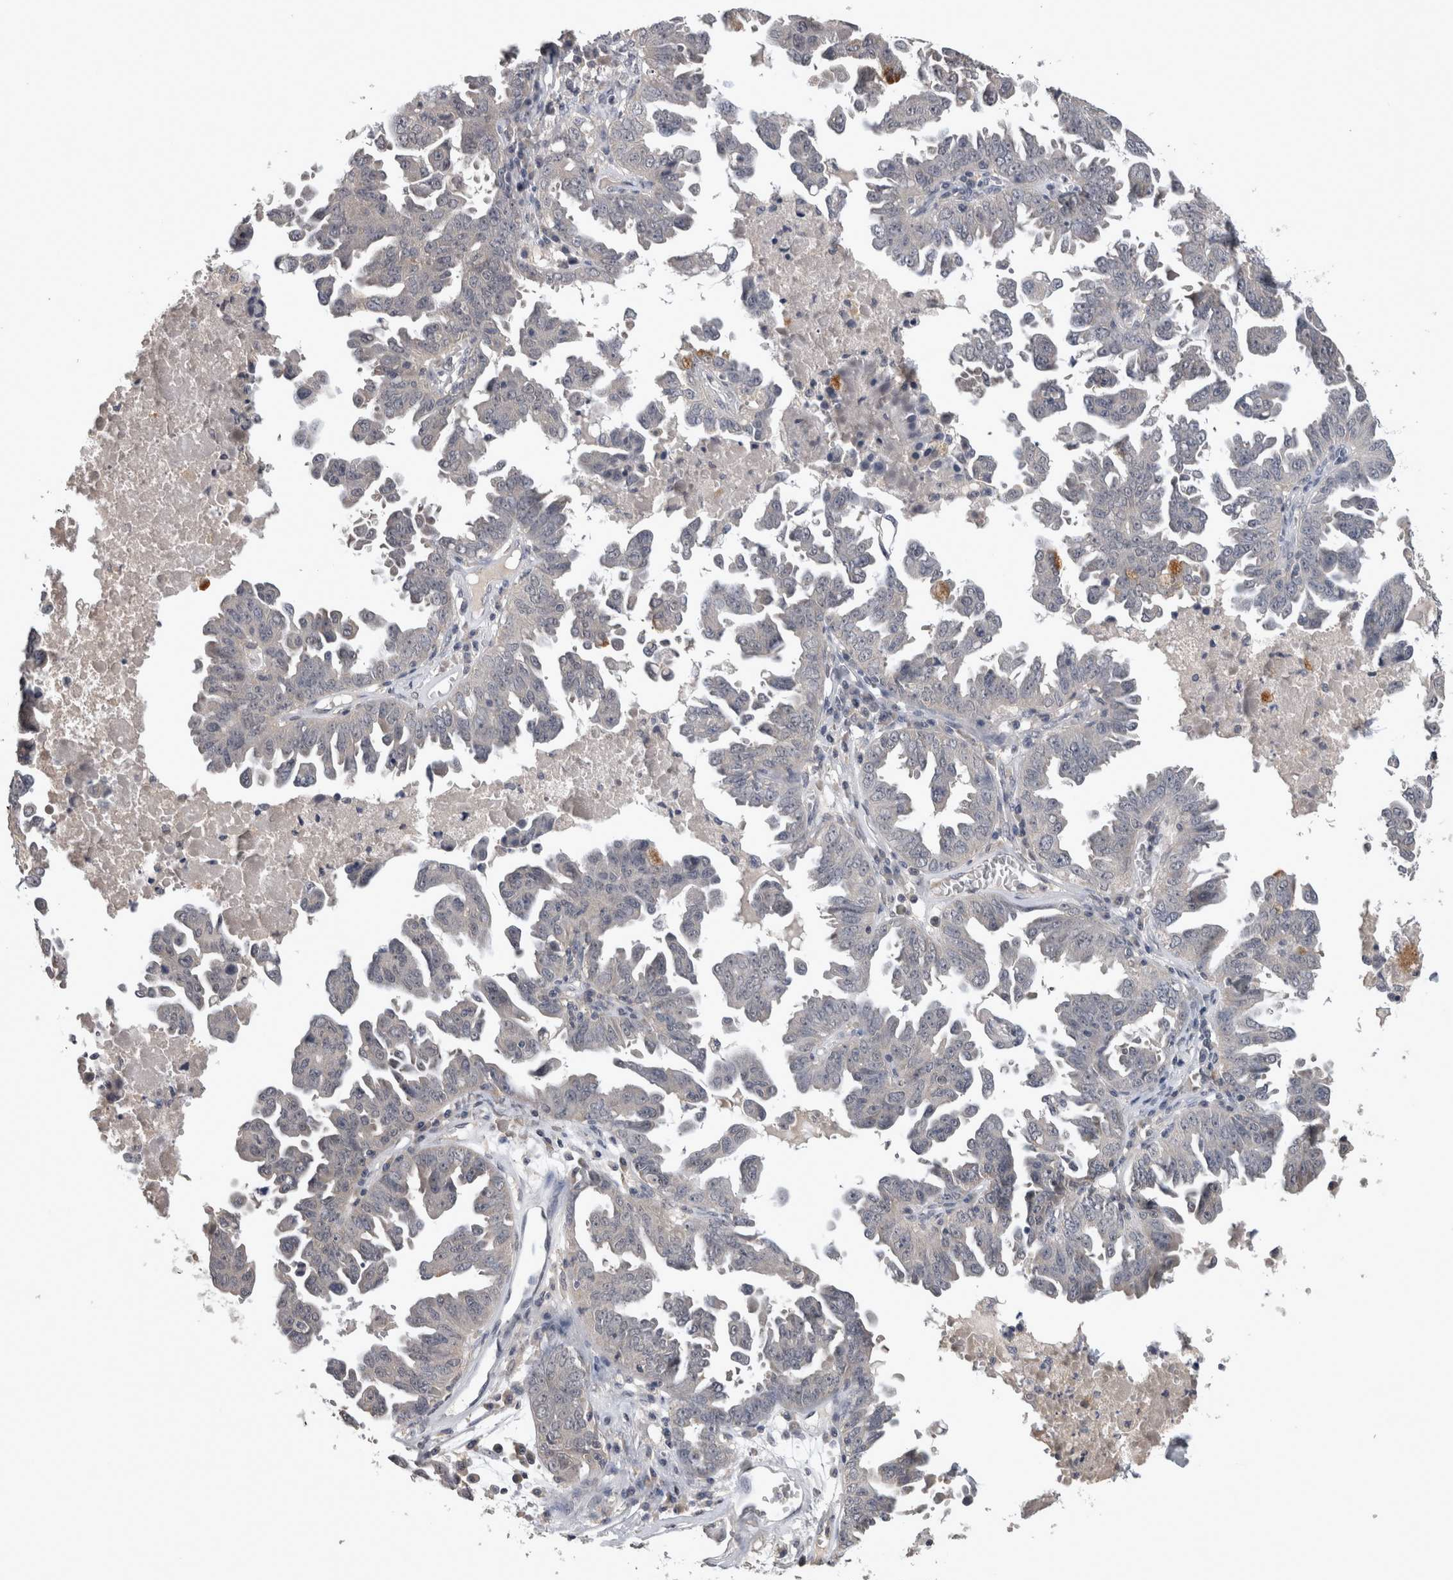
{"staining": {"intensity": "negative", "quantity": "none", "location": "none"}, "tissue": "ovarian cancer", "cell_type": "Tumor cells", "image_type": "cancer", "snomed": [{"axis": "morphology", "description": "Carcinoma, endometroid"}, {"axis": "topography", "description": "Ovary"}], "caption": "Photomicrograph shows no protein expression in tumor cells of ovarian endometroid carcinoma tissue. (DAB (3,3'-diaminobenzidine) IHC, high magnification).", "gene": "ZNF114", "patient": {"sex": "female", "age": 62}}